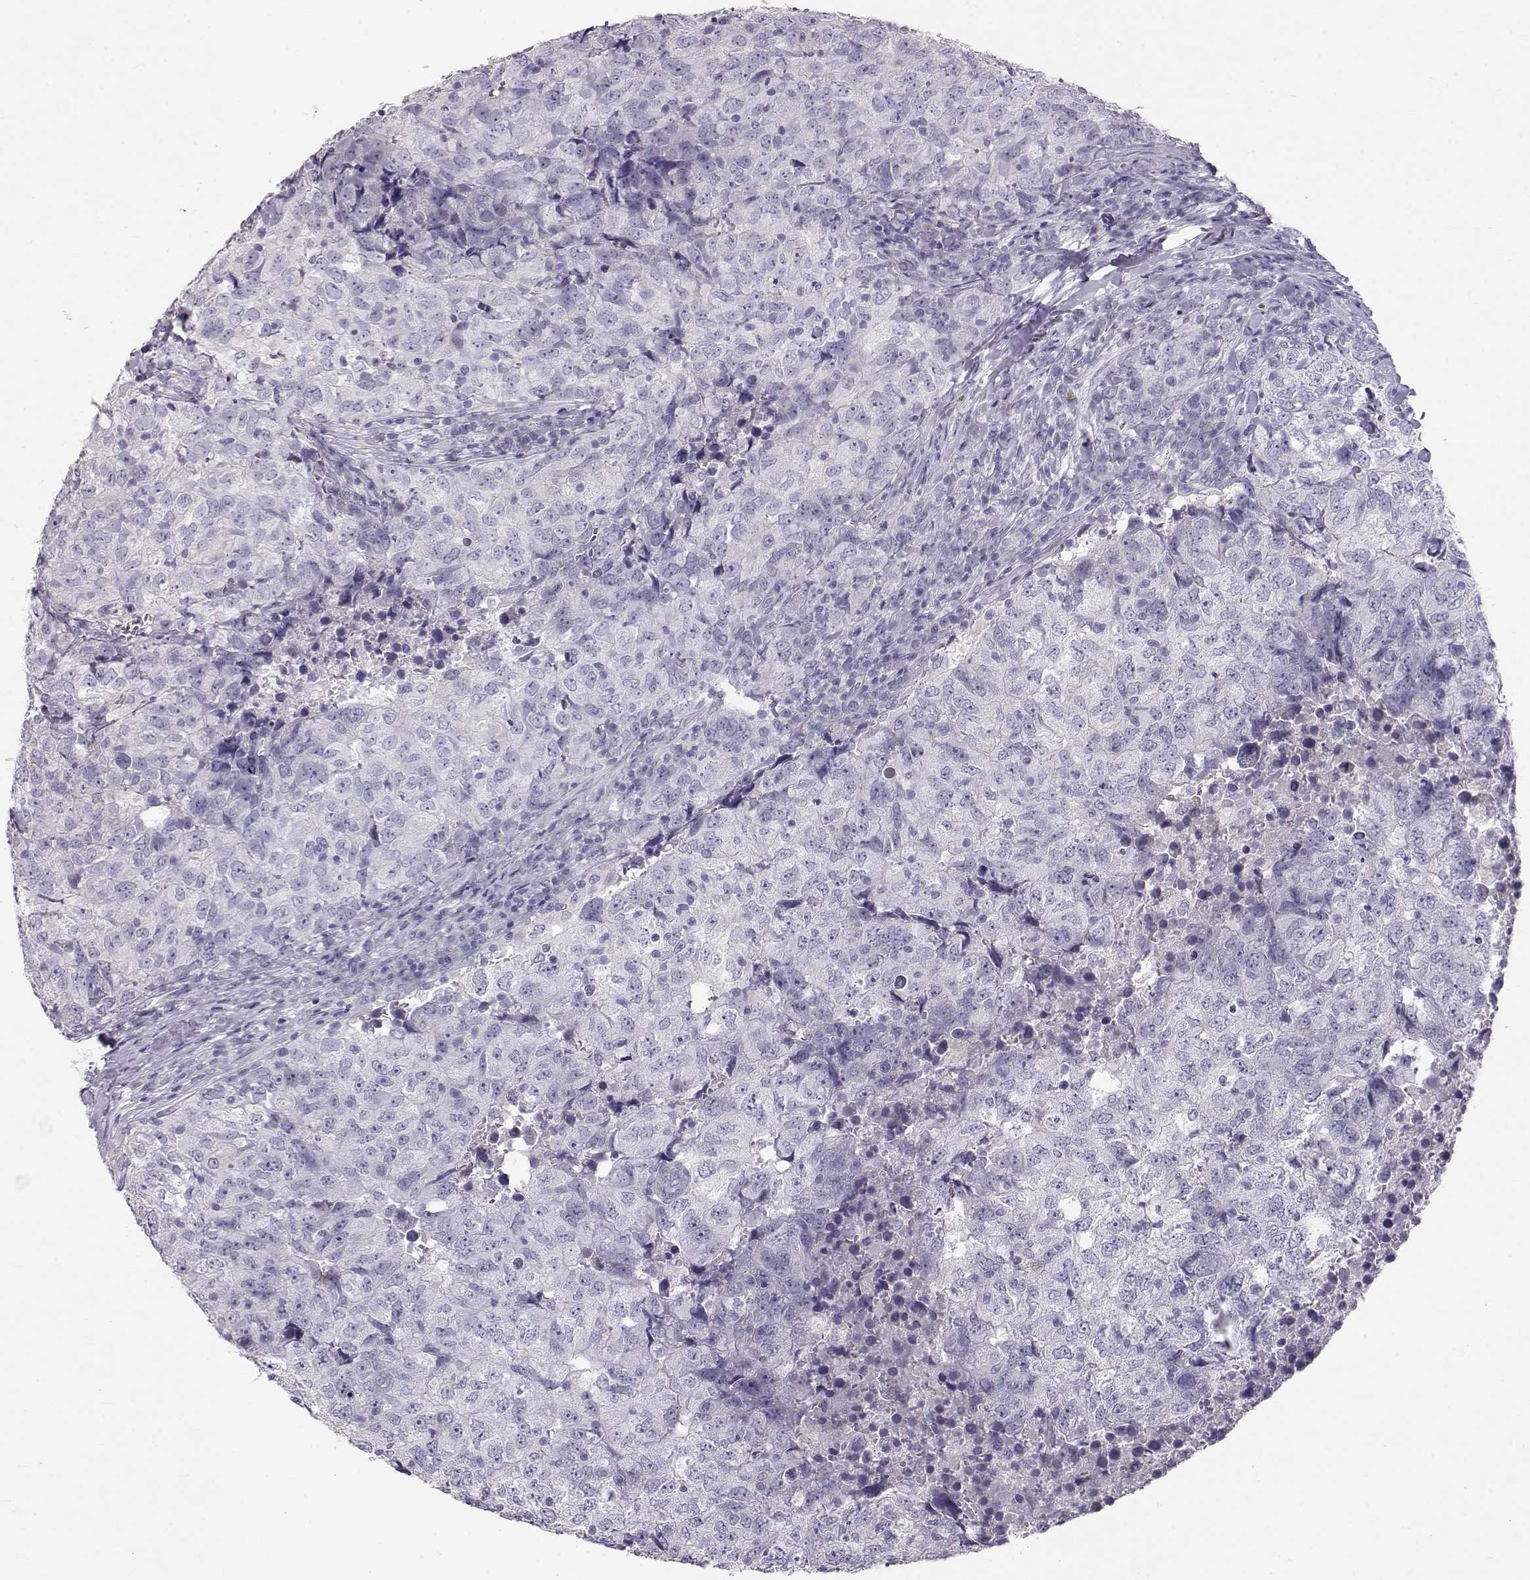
{"staining": {"intensity": "negative", "quantity": "none", "location": "none"}, "tissue": "breast cancer", "cell_type": "Tumor cells", "image_type": "cancer", "snomed": [{"axis": "morphology", "description": "Duct carcinoma"}, {"axis": "topography", "description": "Breast"}], "caption": "DAB immunohistochemical staining of human breast cancer (invasive ductal carcinoma) displays no significant staining in tumor cells.", "gene": "RD3", "patient": {"sex": "female", "age": 30}}